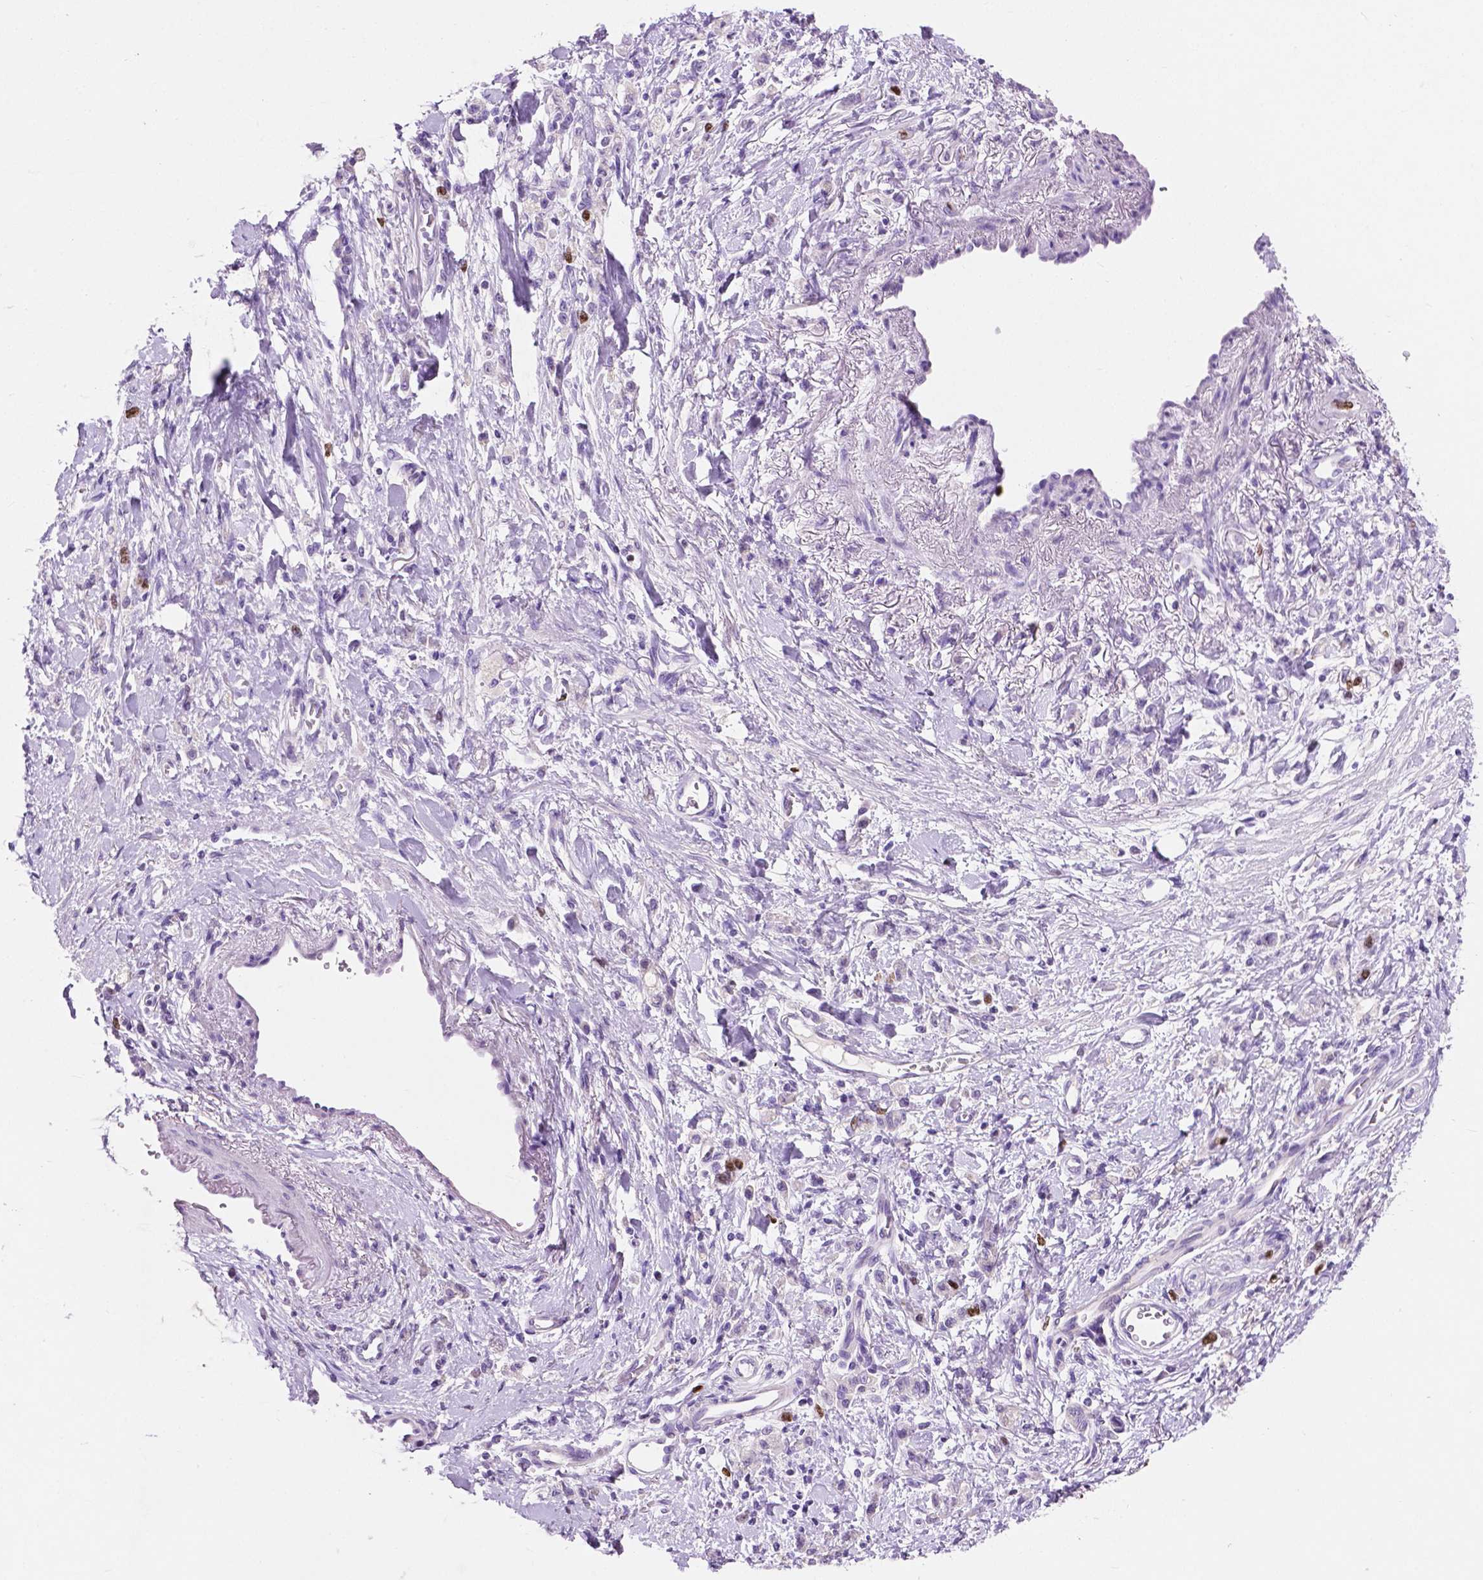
{"staining": {"intensity": "moderate", "quantity": "<25%", "location": "nuclear"}, "tissue": "stomach cancer", "cell_type": "Tumor cells", "image_type": "cancer", "snomed": [{"axis": "morphology", "description": "Adenocarcinoma, NOS"}, {"axis": "topography", "description": "Stomach"}], "caption": "Human stomach cancer stained with a brown dye reveals moderate nuclear positive staining in approximately <25% of tumor cells.", "gene": "SIAH2", "patient": {"sex": "male", "age": 77}}